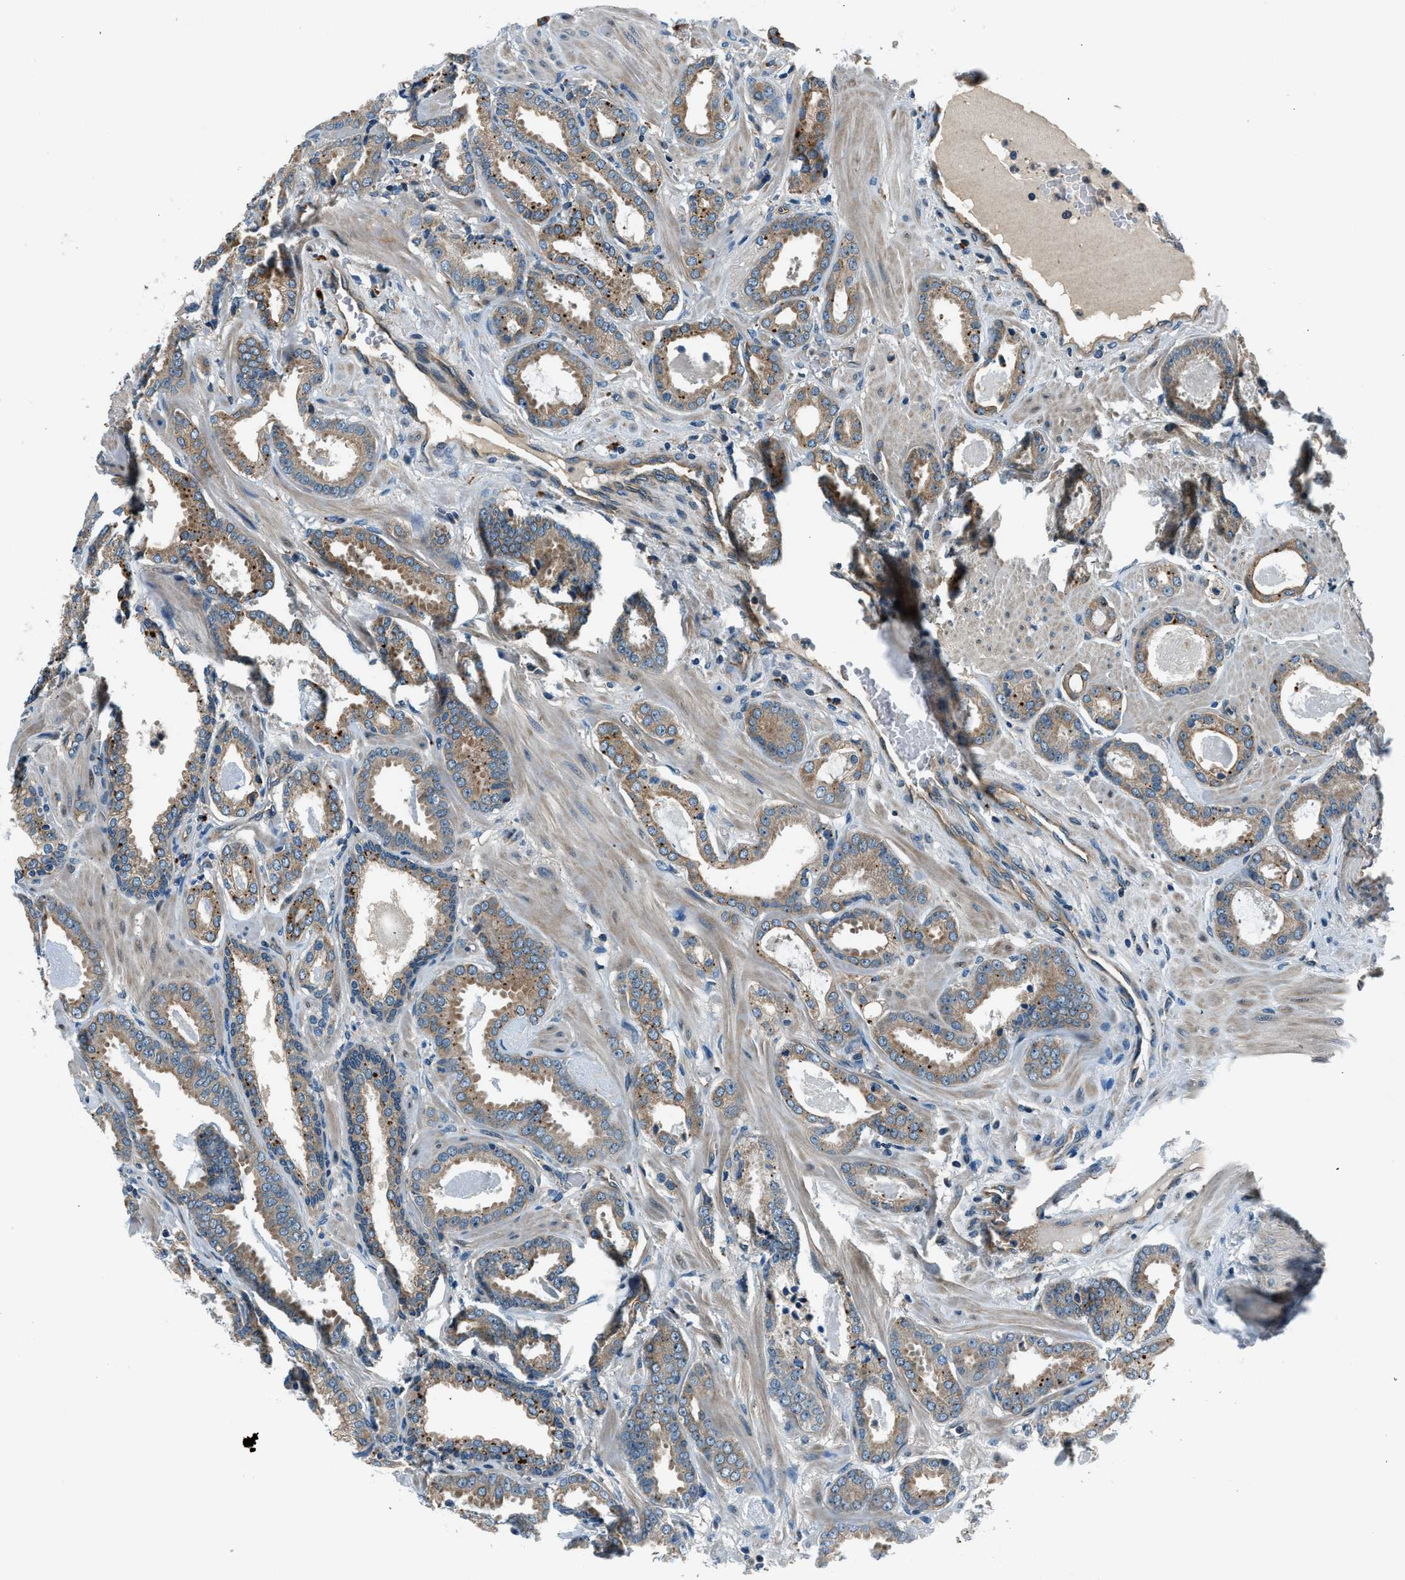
{"staining": {"intensity": "moderate", "quantity": ">75%", "location": "cytoplasmic/membranous"}, "tissue": "prostate cancer", "cell_type": "Tumor cells", "image_type": "cancer", "snomed": [{"axis": "morphology", "description": "Adenocarcinoma, Low grade"}, {"axis": "topography", "description": "Prostate"}], "caption": "Tumor cells show medium levels of moderate cytoplasmic/membranous positivity in approximately >75% of cells in human adenocarcinoma (low-grade) (prostate). Immunohistochemistry (ihc) stains the protein of interest in brown and the nuclei are stained blue.", "gene": "SLC19A2", "patient": {"sex": "male", "age": 53}}